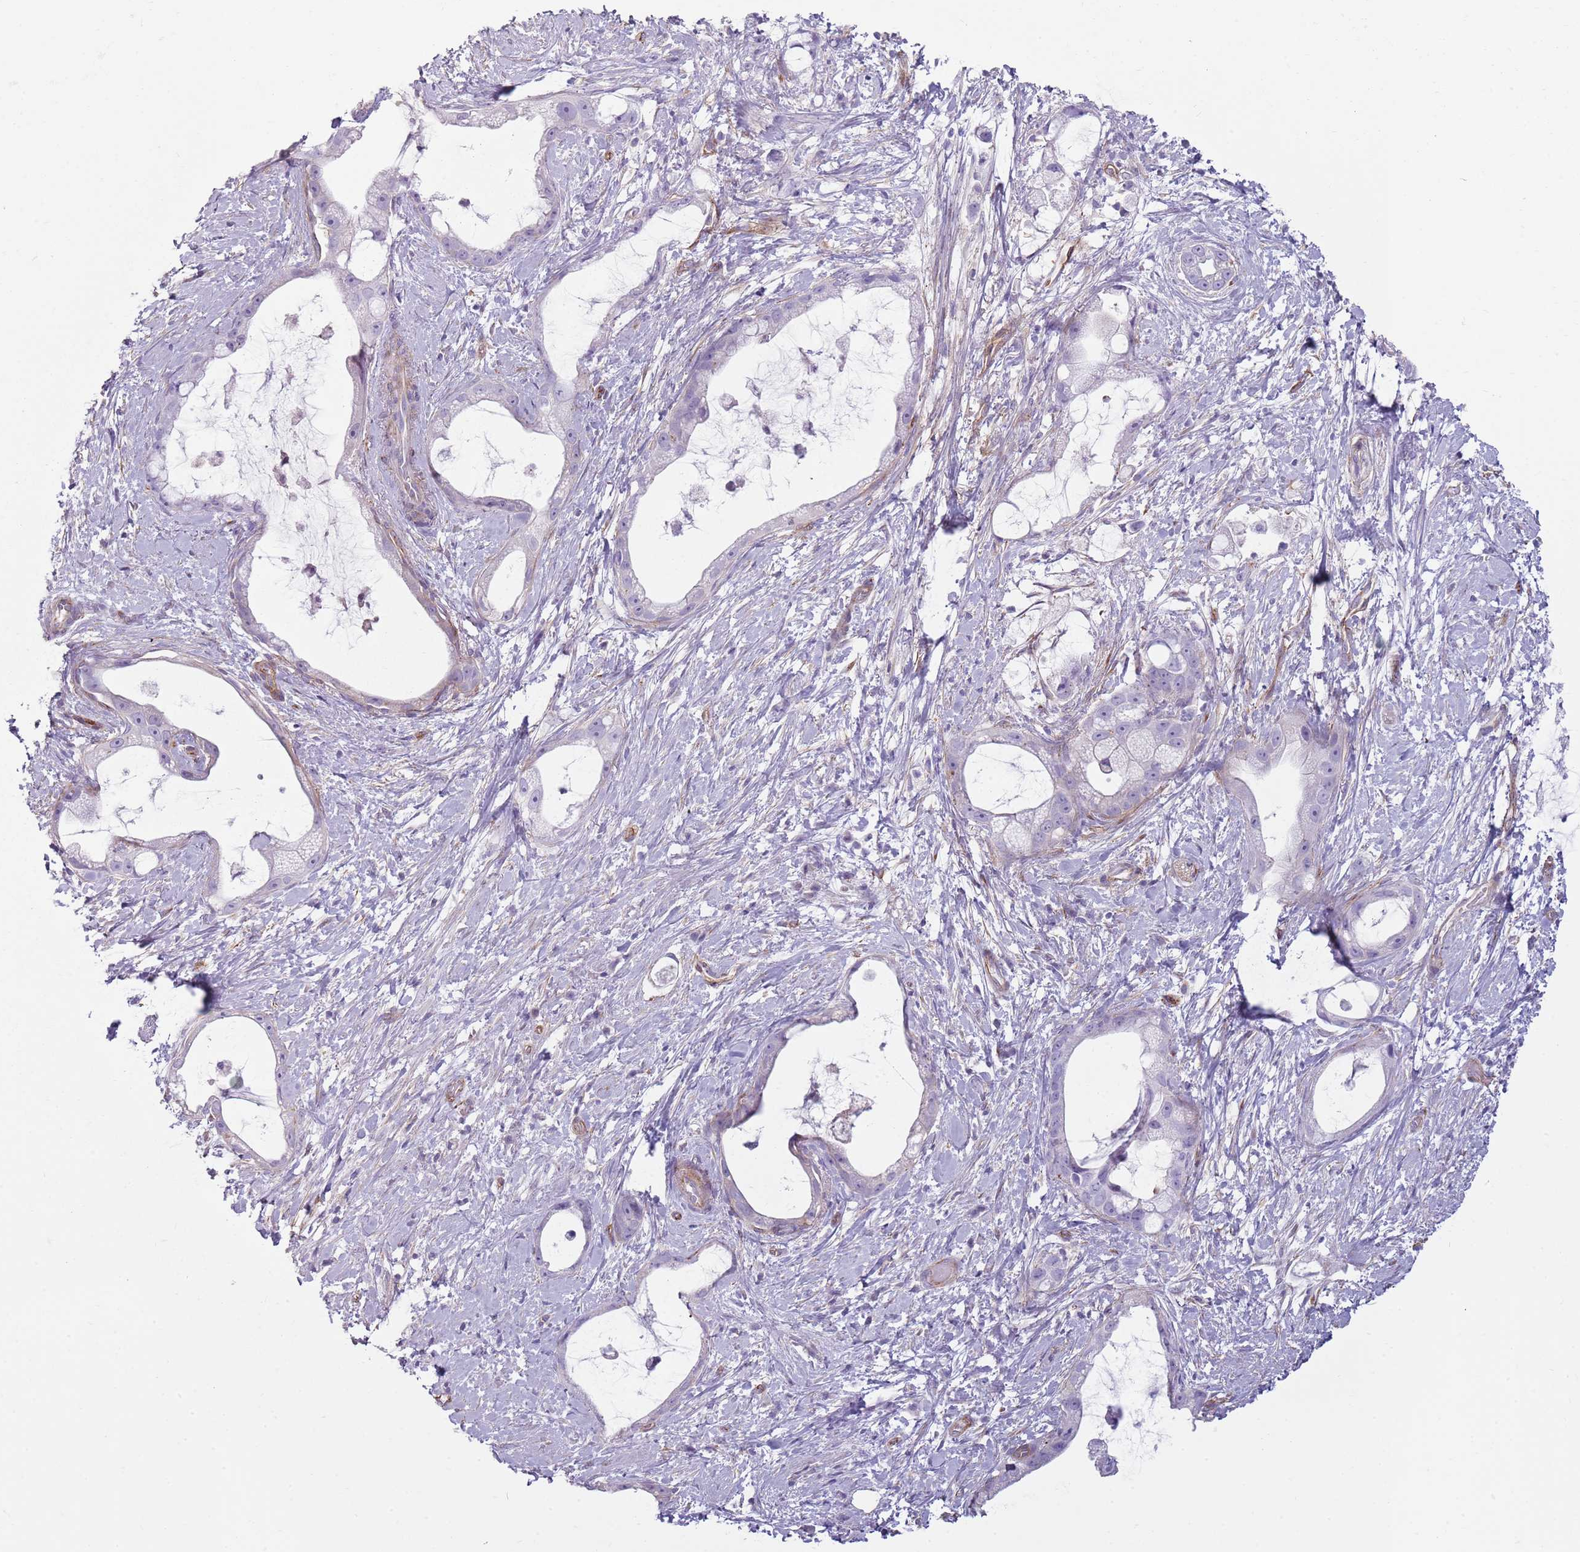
{"staining": {"intensity": "negative", "quantity": "none", "location": "none"}, "tissue": "stomach cancer", "cell_type": "Tumor cells", "image_type": "cancer", "snomed": [{"axis": "morphology", "description": "Adenocarcinoma, NOS"}, {"axis": "topography", "description": "Stomach"}], "caption": "Immunohistochemistry (IHC) of human stomach adenocarcinoma shows no expression in tumor cells. Nuclei are stained in blue.", "gene": "SNX1", "patient": {"sex": "male", "age": 55}}